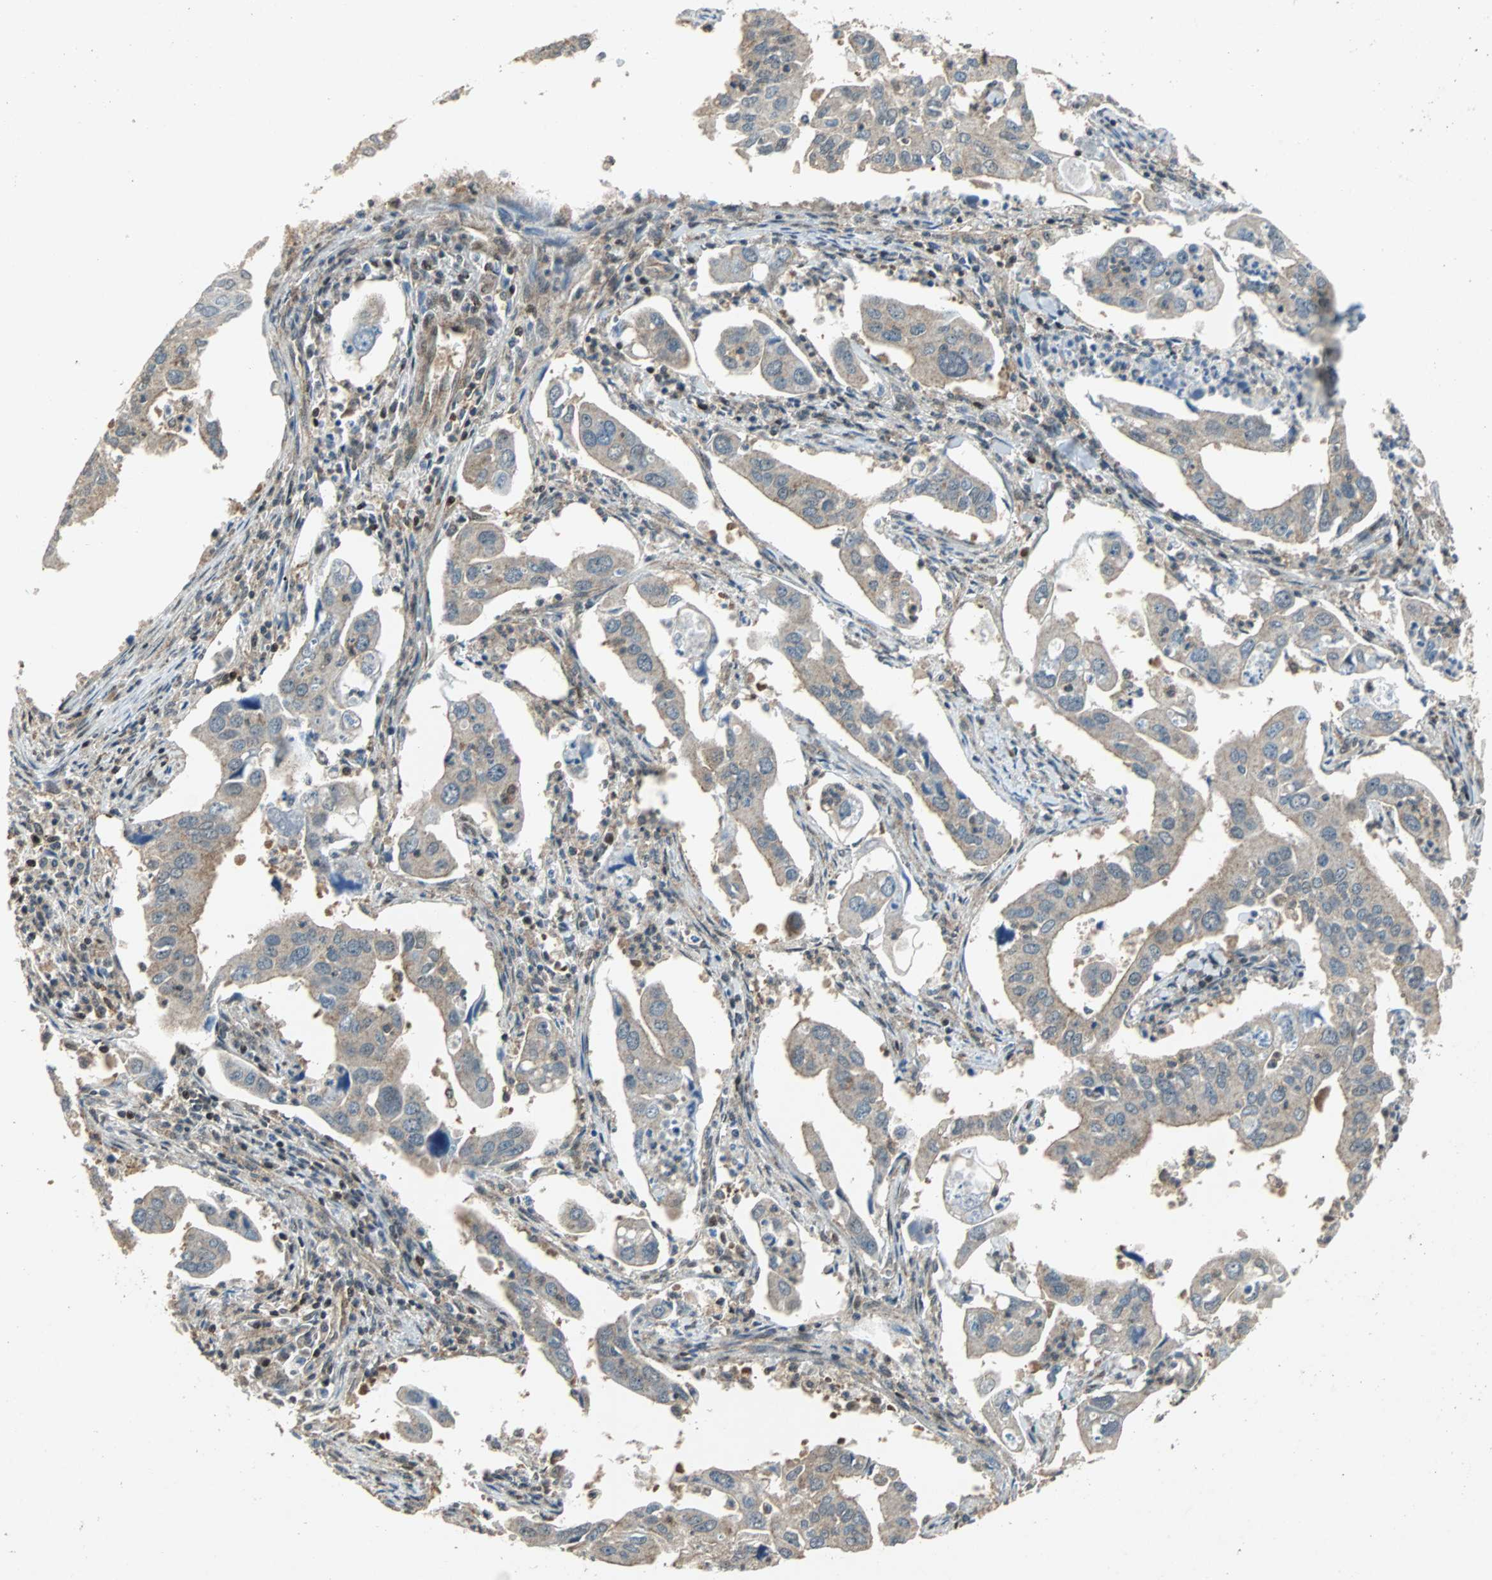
{"staining": {"intensity": "weak", "quantity": ">75%", "location": "cytoplasmic/membranous"}, "tissue": "lung cancer", "cell_type": "Tumor cells", "image_type": "cancer", "snomed": [{"axis": "morphology", "description": "Adenocarcinoma, NOS"}, {"axis": "topography", "description": "Lung"}], "caption": "This micrograph reveals immunohistochemistry (IHC) staining of human lung adenocarcinoma, with low weak cytoplasmic/membranous staining in about >75% of tumor cells.", "gene": "GSDMD", "patient": {"sex": "male", "age": 48}}